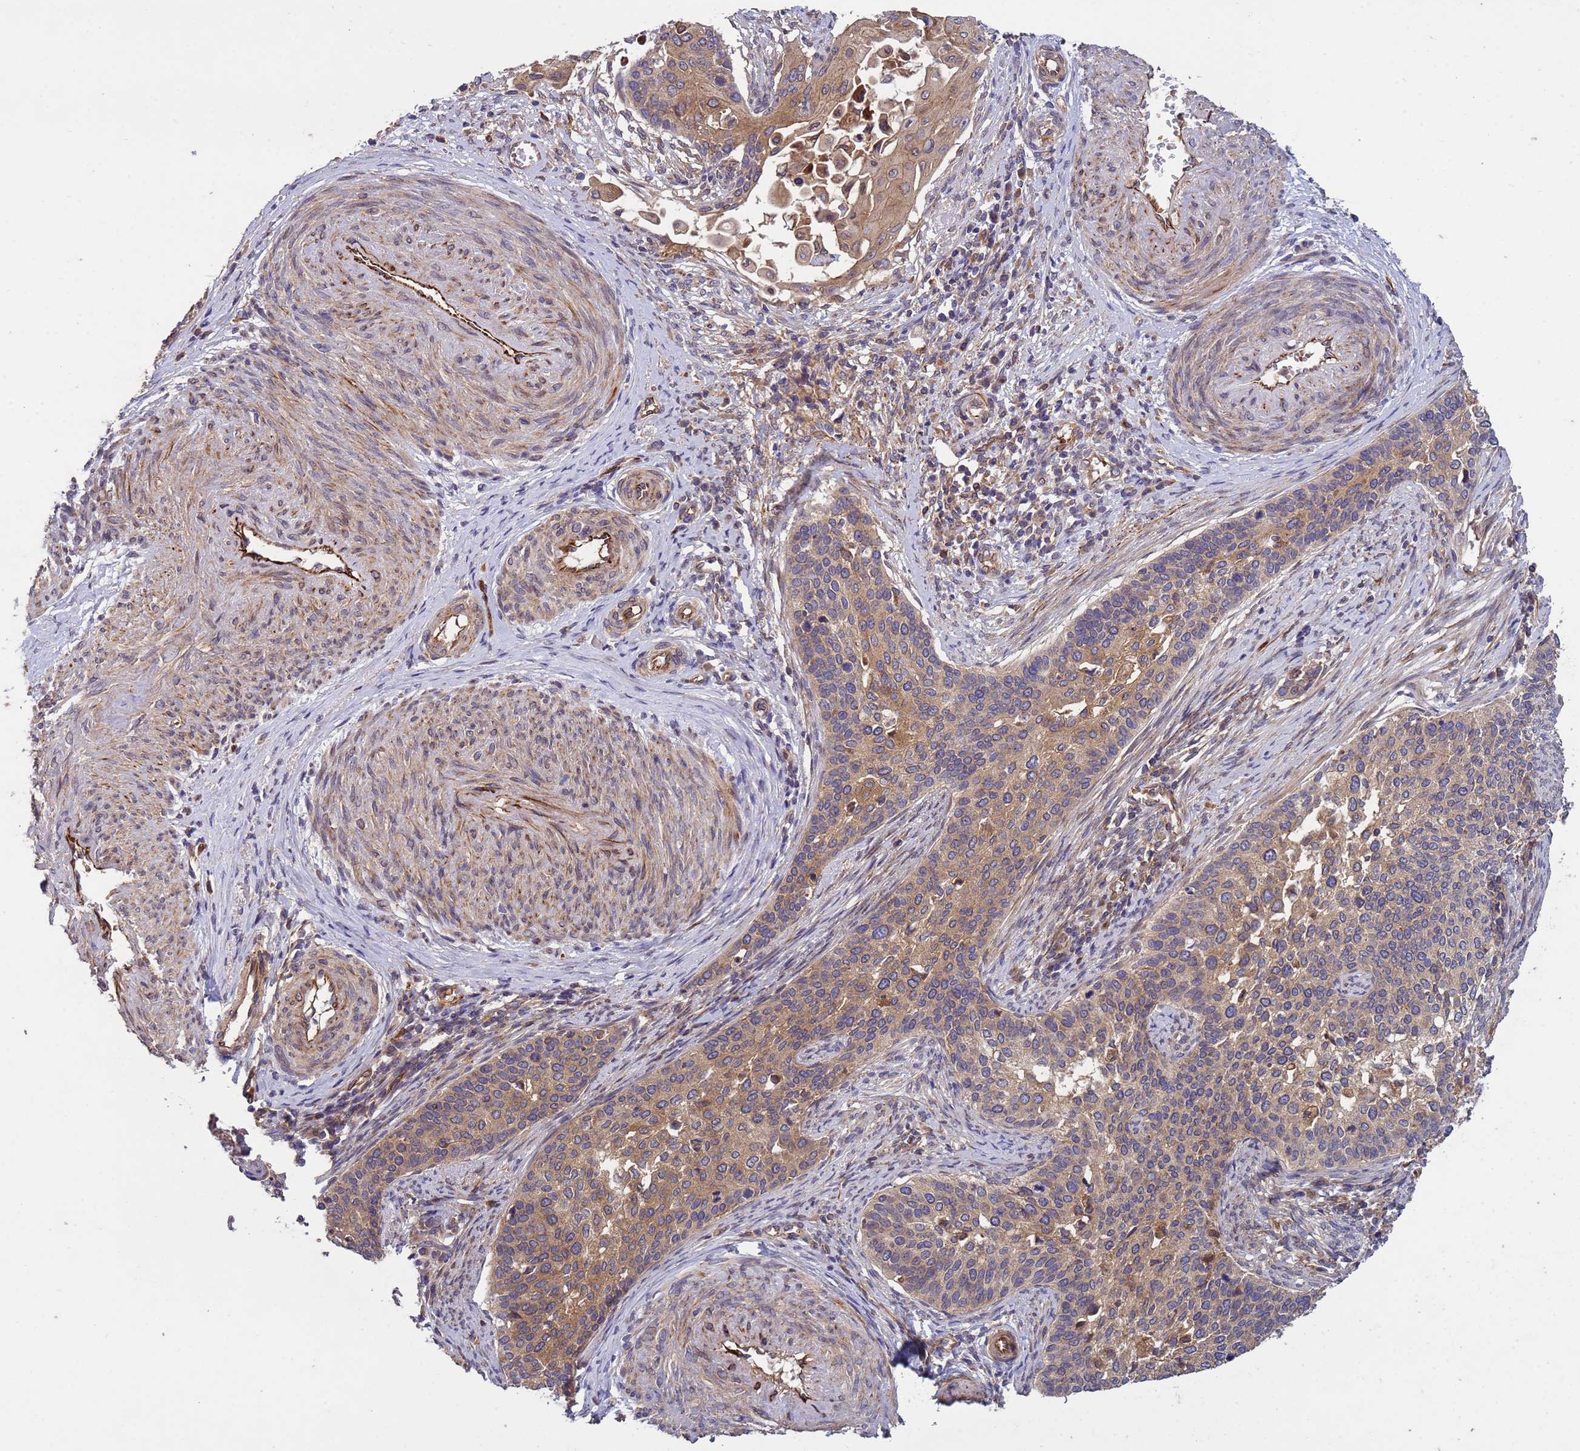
{"staining": {"intensity": "moderate", "quantity": ">75%", "location": "cytoplasmic/membranous"}, "tissue": "cervical cancer", "cell_type": "Tumor cells", "image_type": "cancer", "snomed": [{"axis": "morphology", "description": "Squamous cell carcinoma, NOS"}, {"axis": "topography", "description": "Cervix"}], "caption": "Brown immunohistochemical staining in cervical squamous cell carcinoma reveals moderate cytoplasmic/membranous expression in about >75% of tumor cells. (IHC, brightfield microscopy, high magnification).", "gene": "RAB10", "patient": {"sex": "female", "age": 44}}